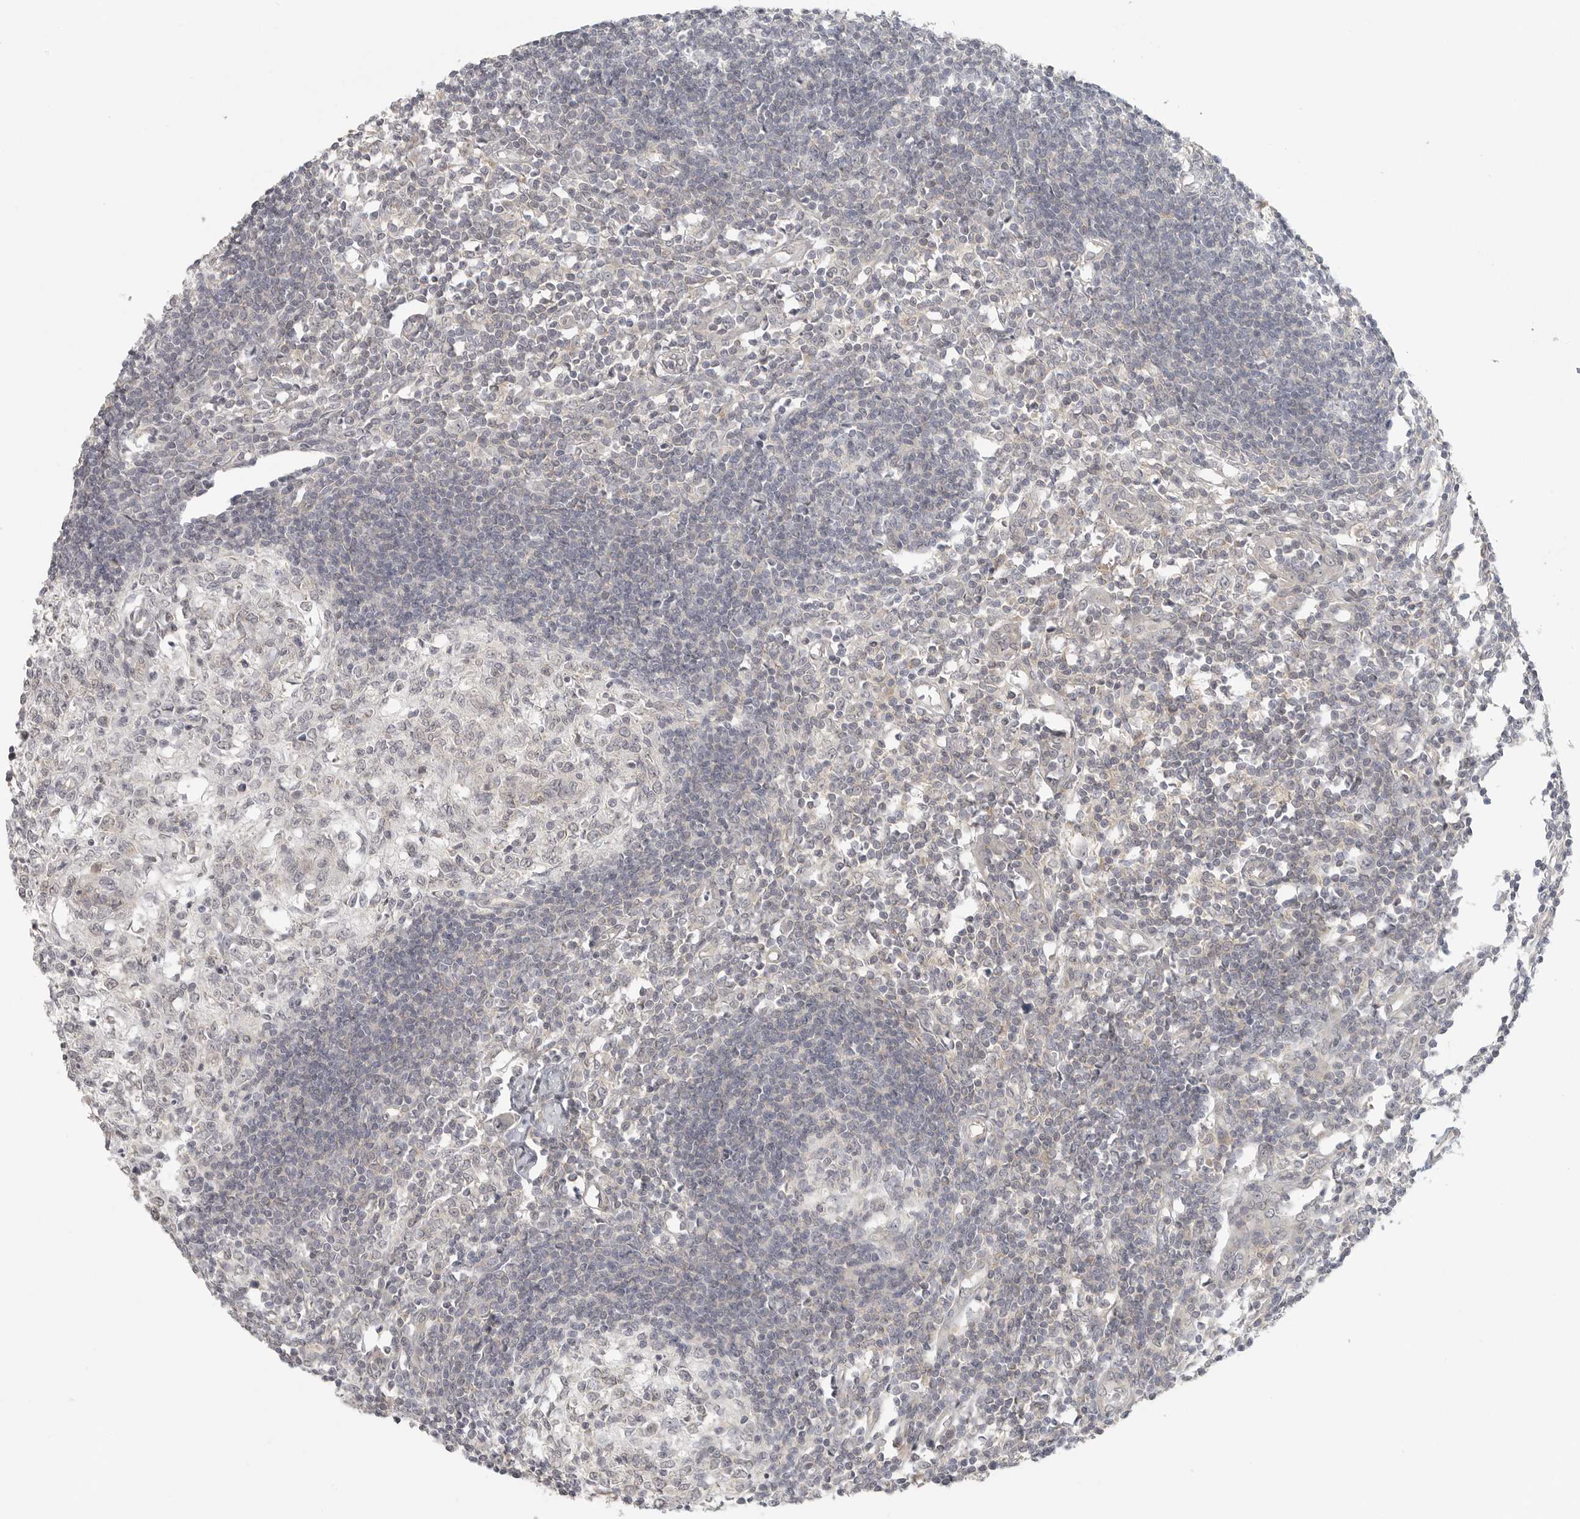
{"staining": {"intensity": "weak", "quantity": "25%-75%", "location": "cytoplasmic/membranous"}, "tissue": "lymph node", "cell_type": "Germinal center cells", "image_type": "normal", "snomed": [{"axis": "morphology", "description": "Normal tissue, NOS"}, {"axis": "morphology", "description": "Malignant melanoma, Metastatic site"}, {"axis": "topography", "description": "Lymph node"}], "caption": "A brown stain highlights weak cytoplasmic/membranous positivity of a protein in germinal center cells of normal human lymph node.", "gene": "HDAC6", "patient": {"sex": "male", "age": 41}}